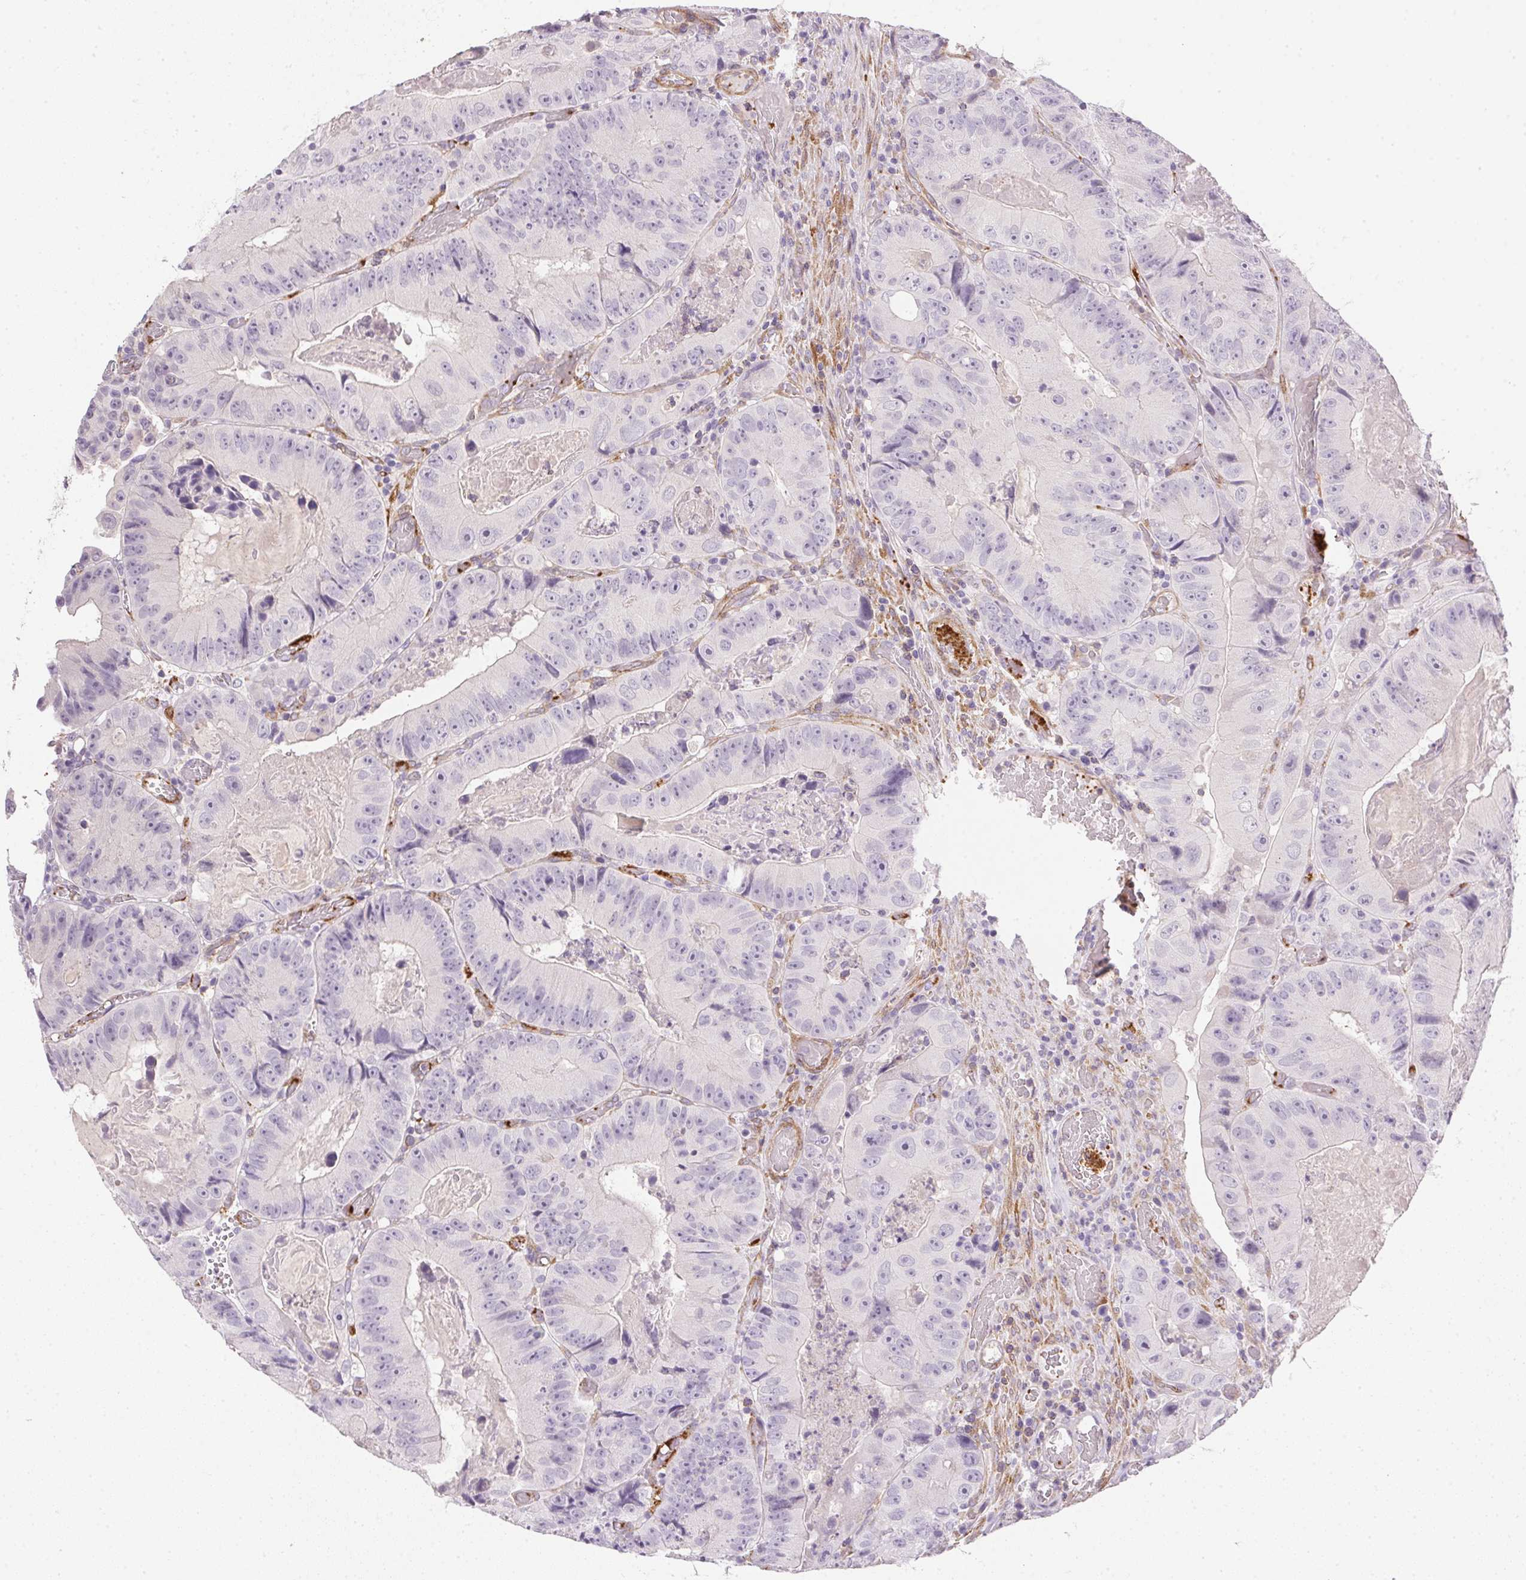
{"staining": {"intensity": "negative", "quantity": "none", "location": "none"}, "tissue": "colorectal cancer", "cell_type": "Tumor cells", "image_type": "cancer", "snomed": [{"axis": "morphology", "description": "Adenocarcinoma, NOS"}, {"axis": "topography", "description": "Colon"}], "caption": "DAB (3,3'-diaminobenzidine) immunohistochemical staining of human adenocarcinoma (colorectal) exhibits no significant positivity in tumor cells. Brightfield microscopy of IHC stained with DAB (brown) and hematoxylin (blue), captured at high magnification.", "gene": "PRL", "patient": {"sex": "female", "age": 86}}